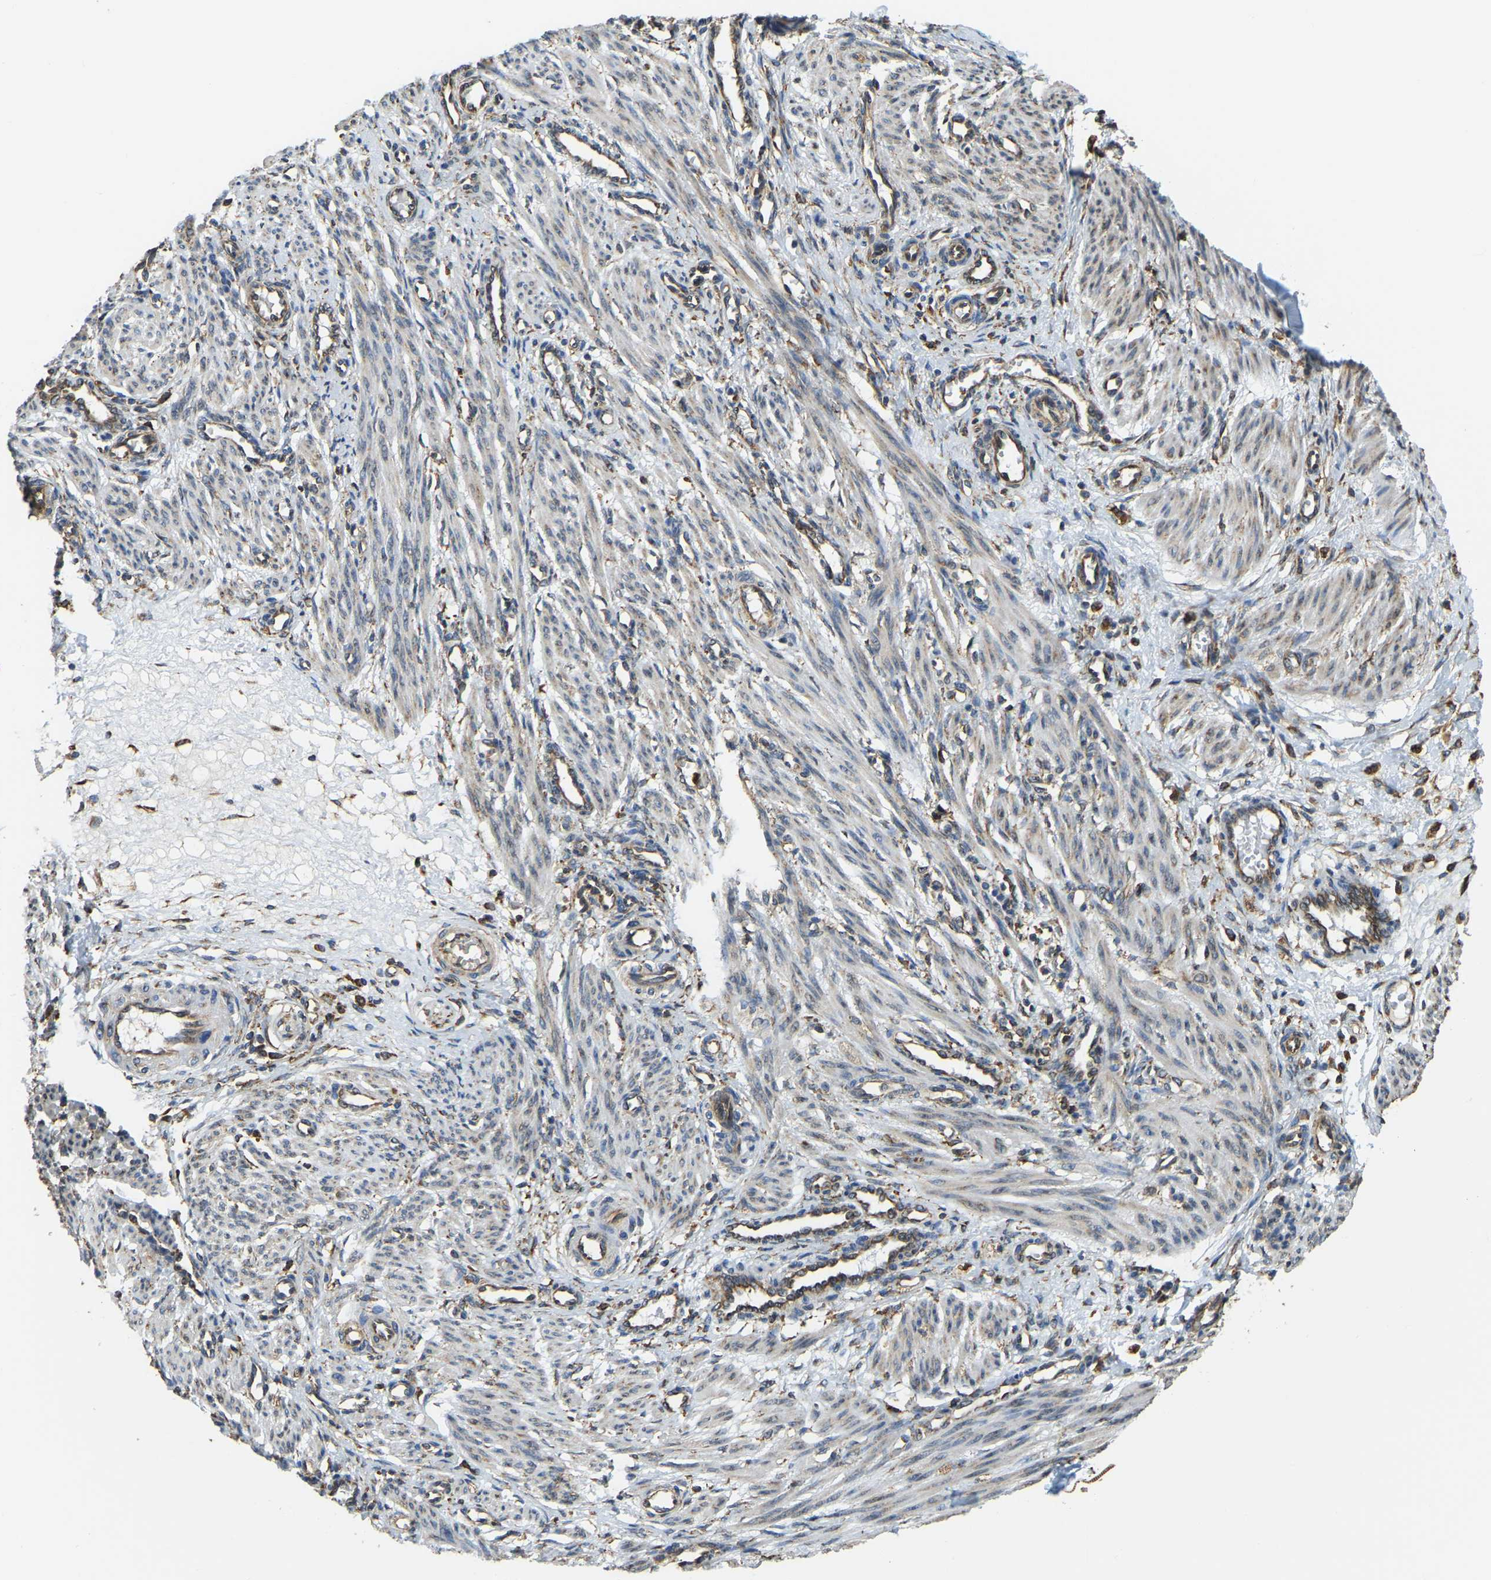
{"staining": {"intensity": "weak", "quantity": ">75%", "location": "cytoplasmic/membranous"}, "tissue": "smooth muscle", "cell_type": "Smooth muscle cells", "image_type": "normal", "snomed": [{"axis": "morphology", "description": "Normal tissue, NOS"}, {"axis": "topography", "description": "Endometrium"}], "caption": "Smooth muscle stained with DAB (3,3'-diaminobenzidine) immunohistochemistry (IHC) shows low levels of weak cytoplasmic/membranous positivity in about >75% of smooth muscle cells. (Stains: DAB in brown, nuclei in blue, Microscopy: brightfield microscopy at high magnification).", "gene": "RNF115", "patient": {"sex": "female", "age": 33}}